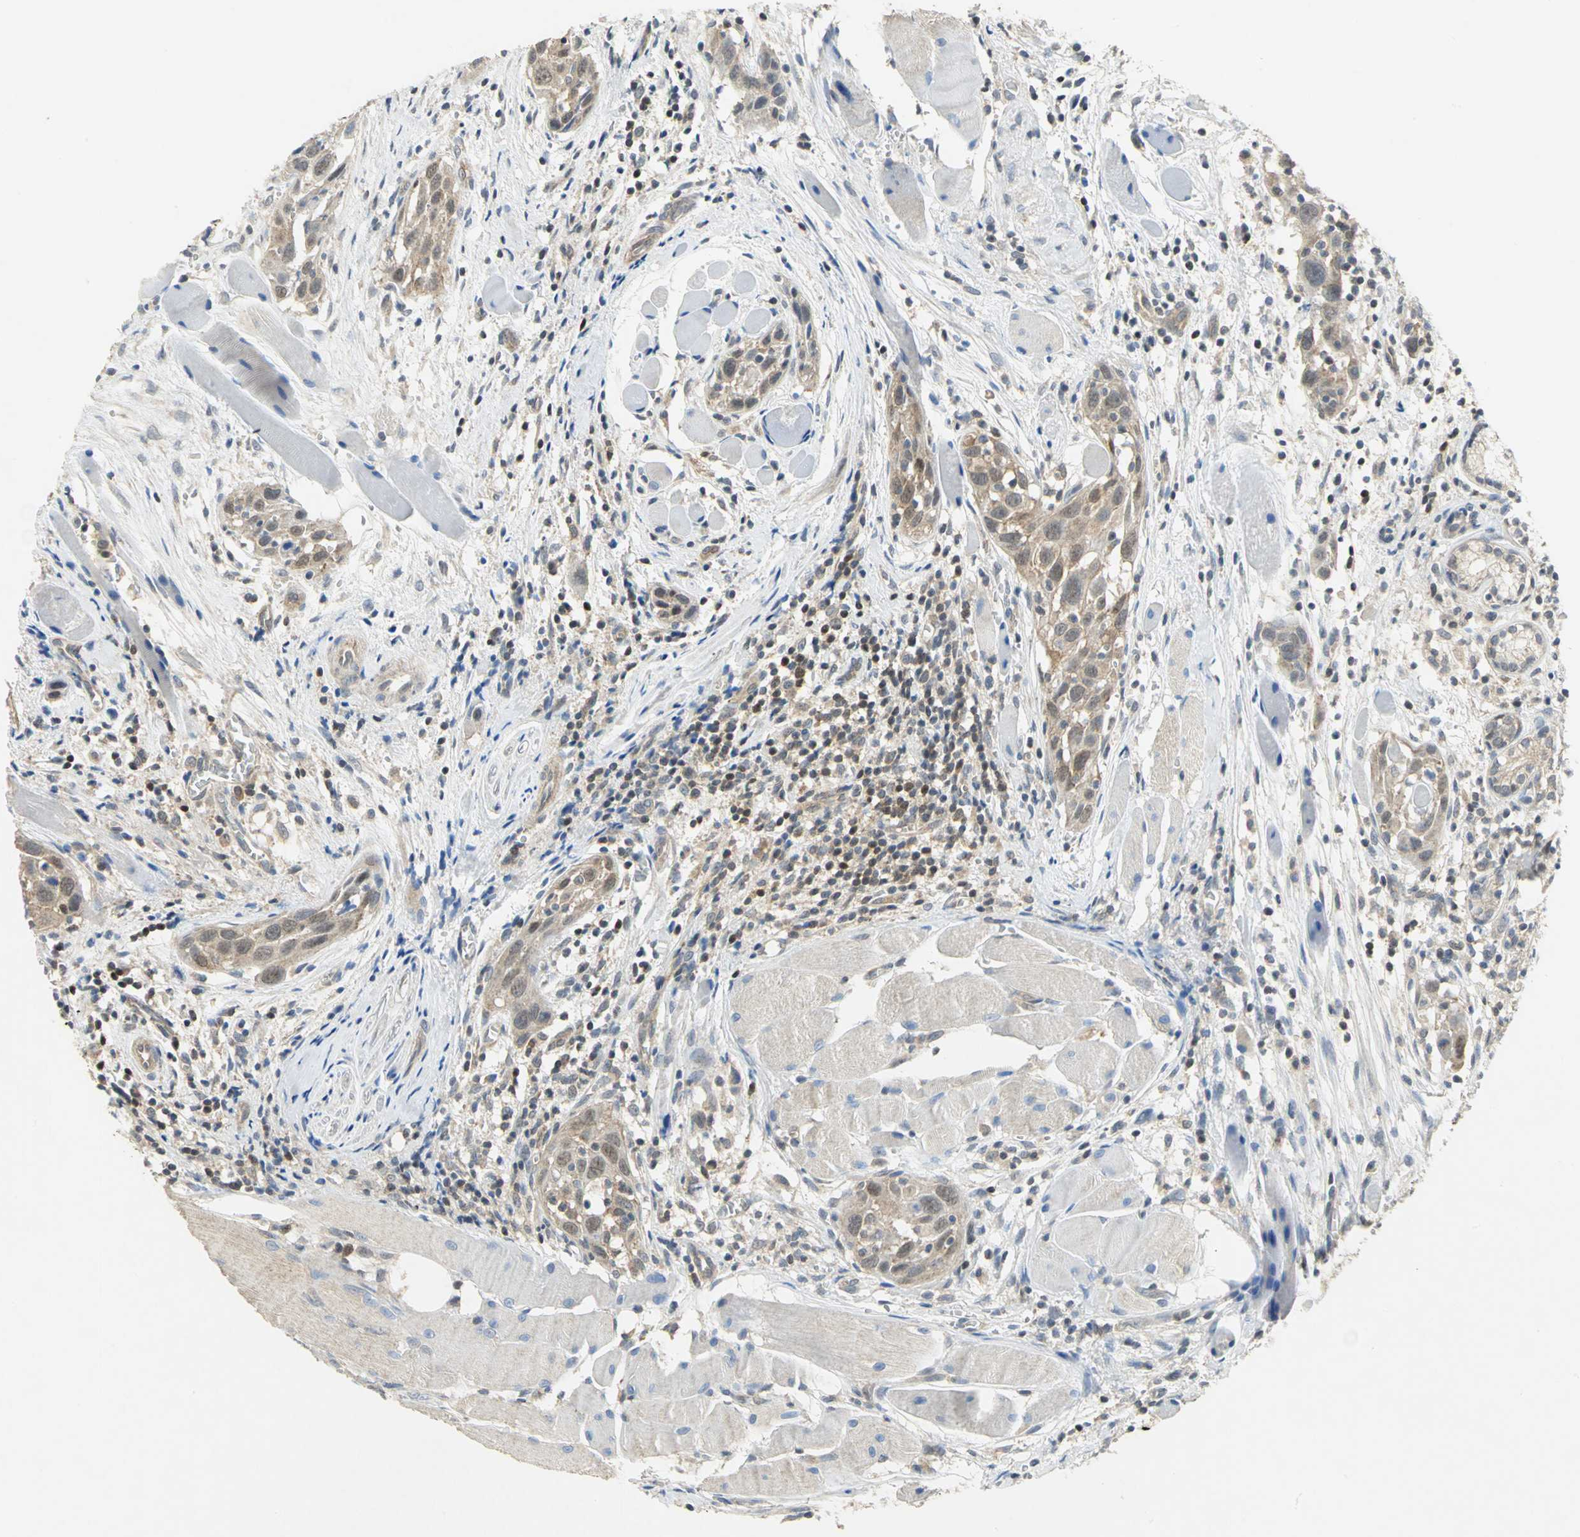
{"staining": {"intensity": "weak", "quantity": ">75%", "location": "cytoplasmic/membranous,nuclear"}, "tissue": "head and neck cancer", "cell_type": "Tumor cells", "image_type": "cancer", "snomed": [{"axis": "morphology", "description": "Squamous cell carcinoma, NOS"}, {"axis": "topography", "description": "Oral tissue"}, {"axis": "topography", "description": "Head-Neck"}], "caption": "A brown stain shows weak cytoplasmic/membranous and nuclear staining of a protein in head and neck squamous cell carcinoma tumor cells.", "gene": "PPIA", "patient": {"sex": "female", "age": 50}}